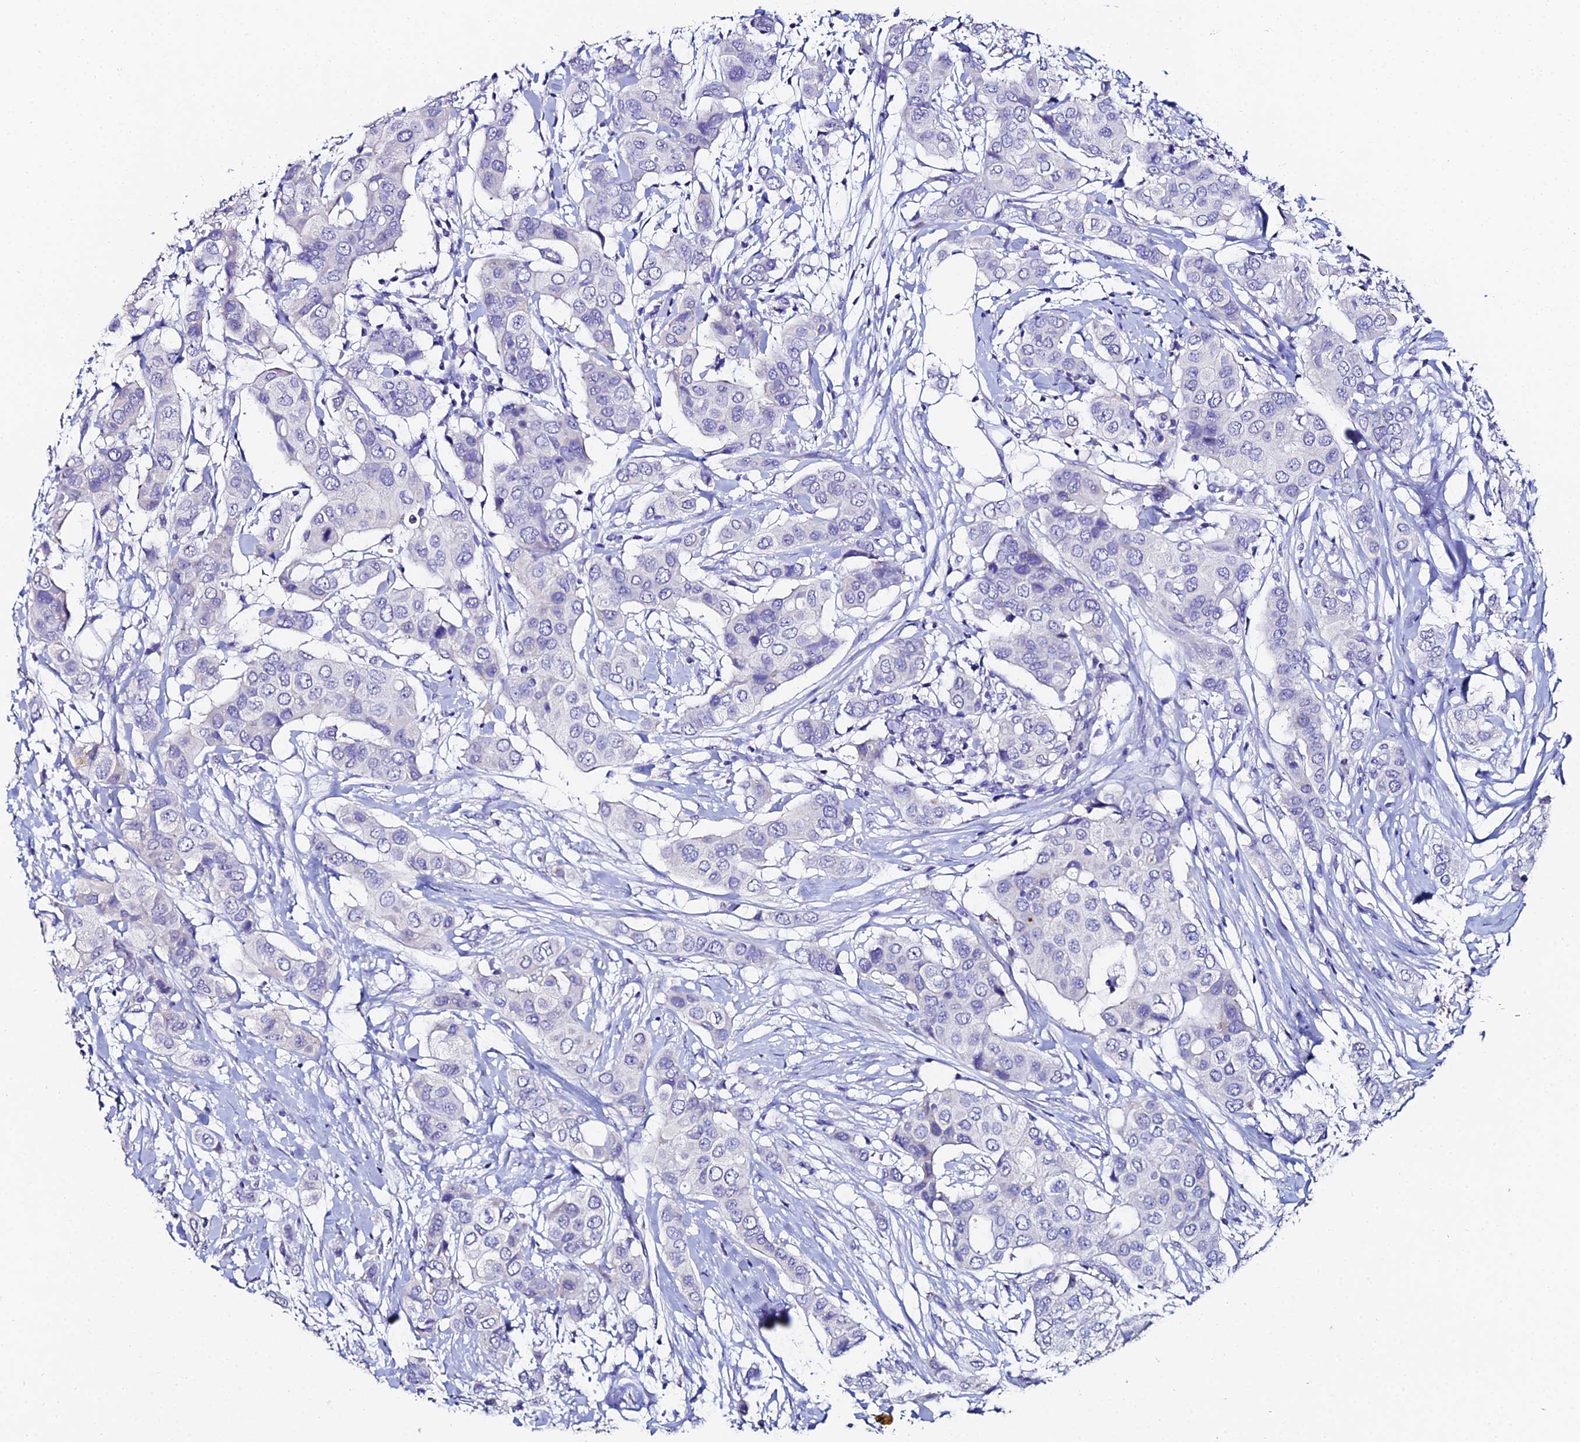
{"staining": {"intensity": "negative", "quantity": "none", "location": "none"}, "tissue": "breast cancer", "cell_type": "Tumor cells", "image_type": "cancer", "snomed": [{"axis": "morphology", "description": "Lobular carcinoma"}, {"axis": "topography", "description": "Breast"}], "caption": "Immunohistochemistry (IHC) of lobular carcinoma (breast) demonstrates no staining in tumor cells.", "gene": "ESRRG", "patient": {"sex": "female", "age": 51}}